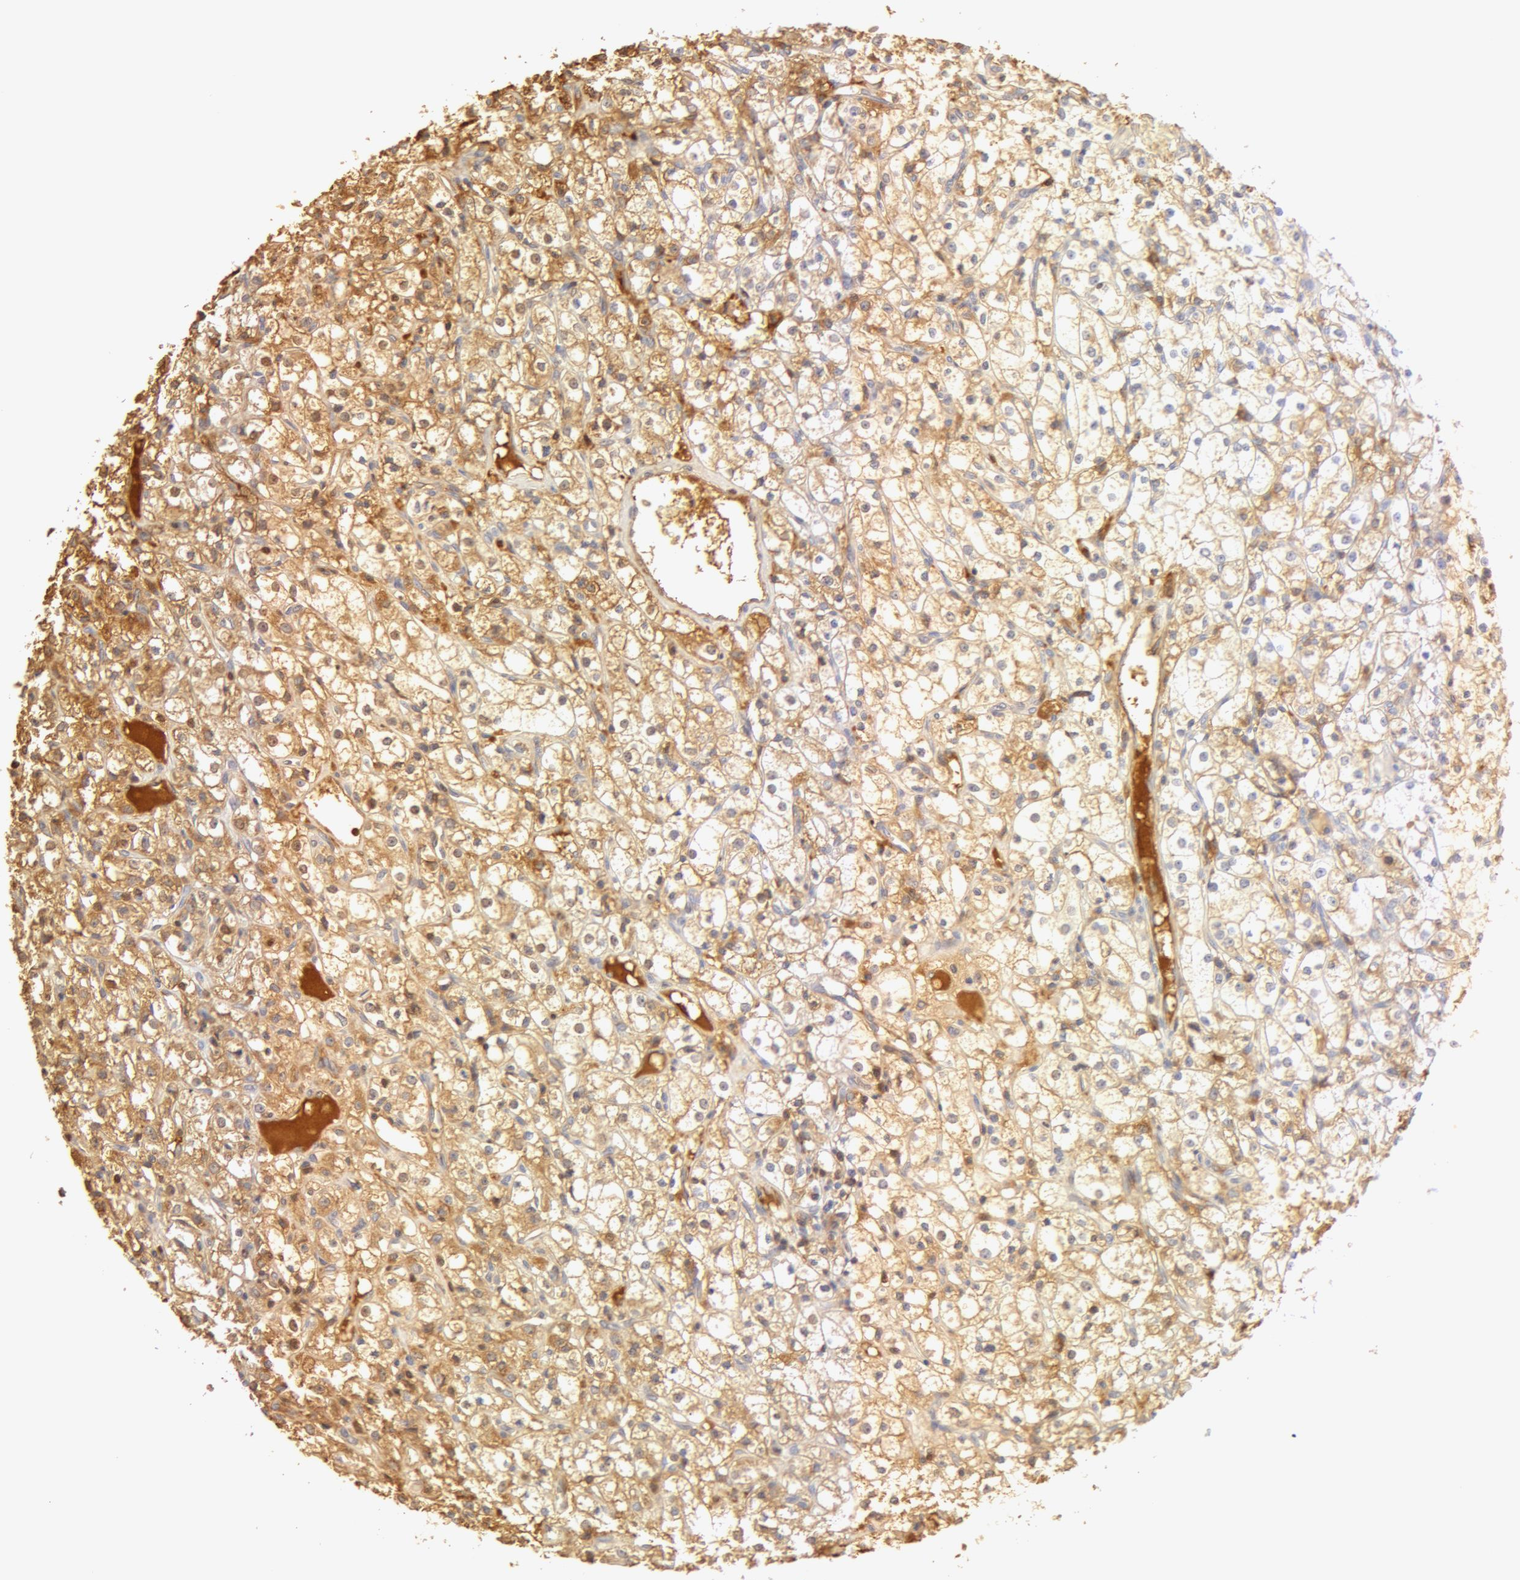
{"staining": {"intensity": "weak", "quantity": ">75%", "location": "cytoplasmic/membranous,nuclear"}, "tissue": "renal cancer", "cell_type": "Tumor cells", "image_type": "cancer", "snomed": [{"axis": "morphology", "description": "Adenocarcinoma, NOS"}, {"axis": "topography", "description": "Kidney"}], "caption": "Protein positivity by immunohistochemistry reveals weak cytoplasmic/membranous and nuclear staining in approximately >75% of tumor cells in adenocarcinoma (renal). Using DAB (3,3'-diaminobenzidine) (brown) and hematoxylin (blue) stains, captured at high magnification using brightfield microscopy.", "gene": "TF", "patient": {"sex": "male", "age": 61}}